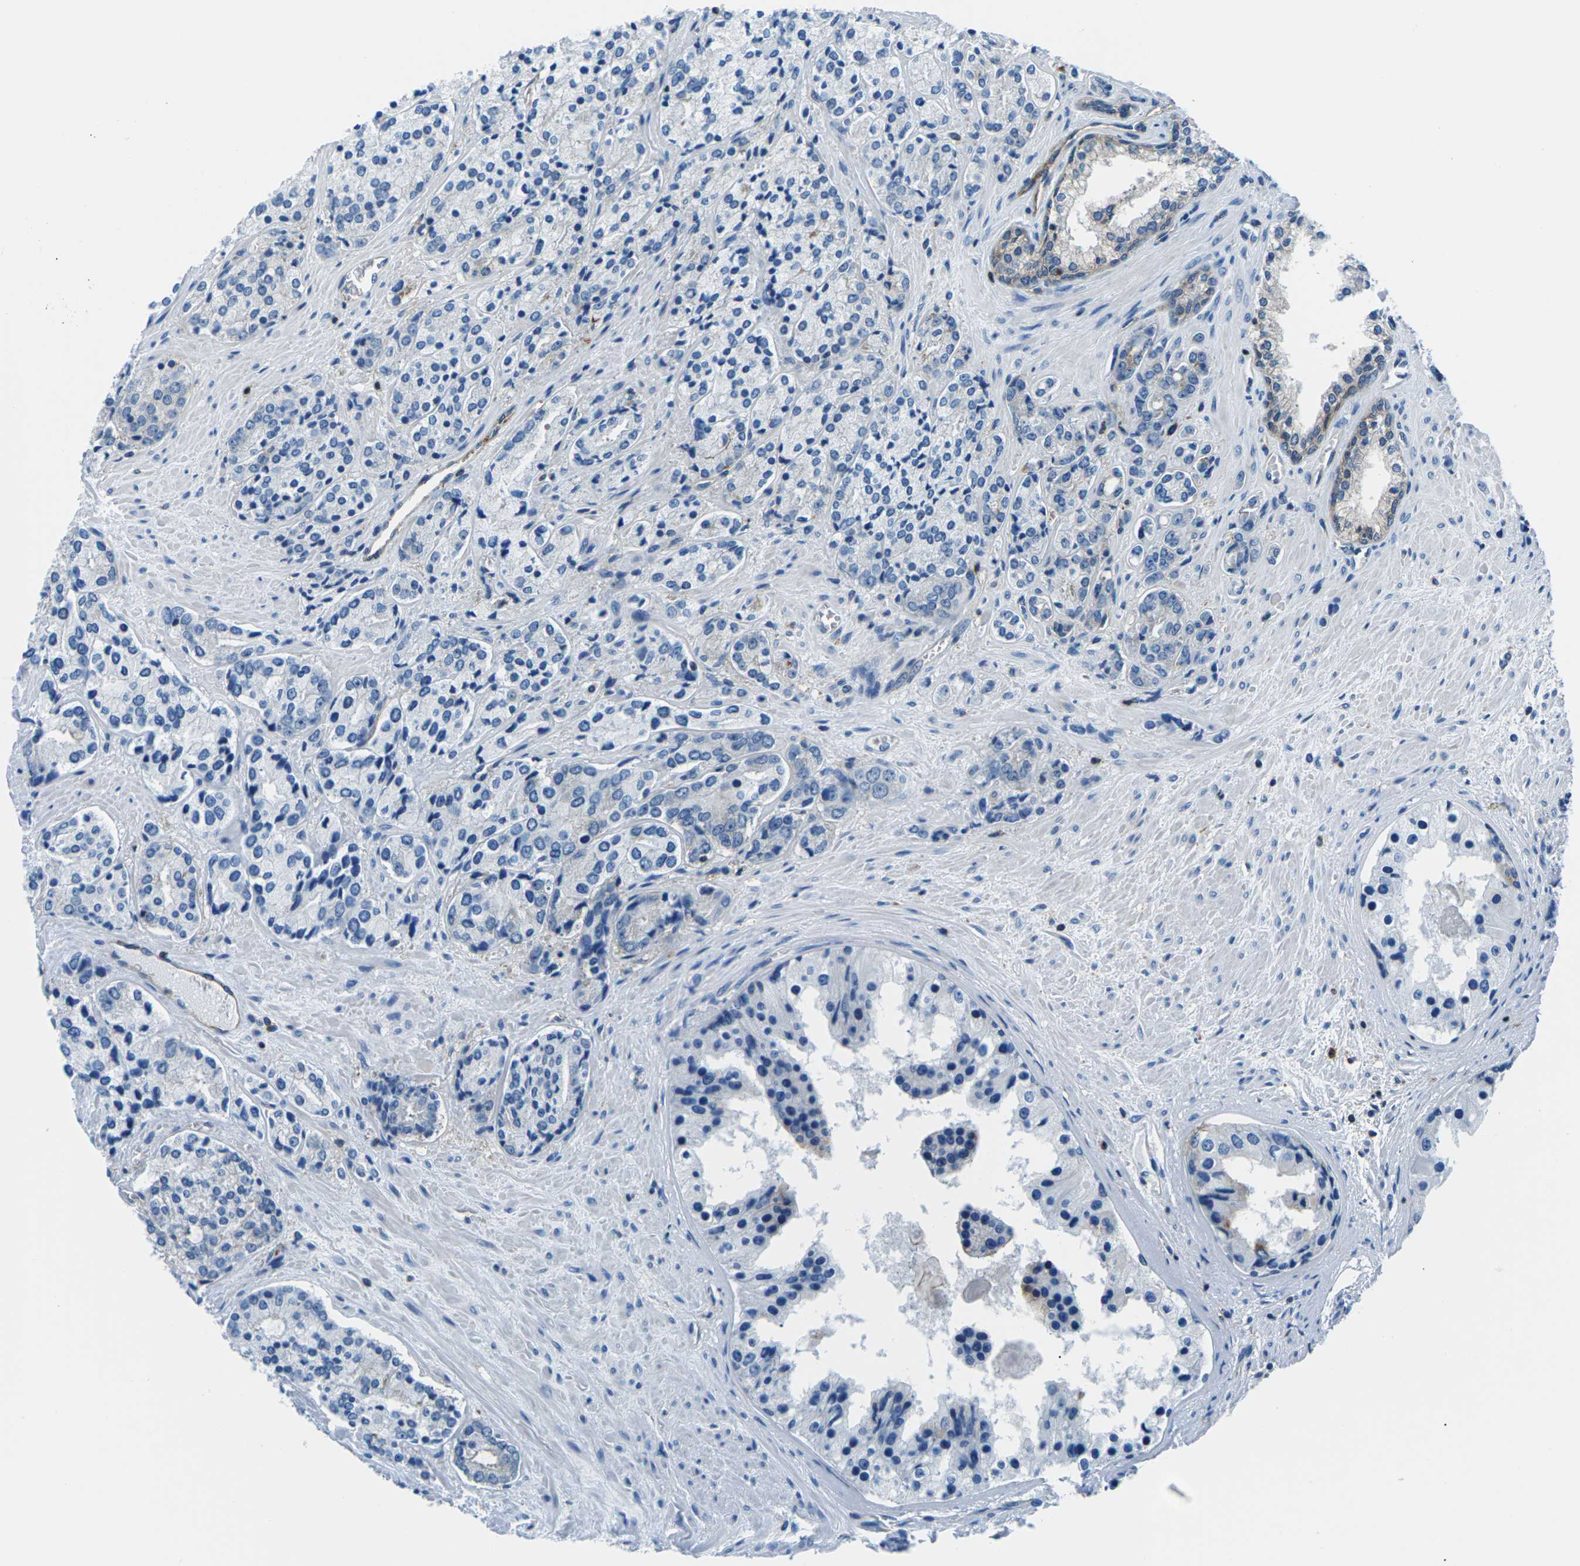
{"staining": {"intensity": "negative", "quantity": "none", "location": "none"}, "tissue": "prostate cancer", "cell_type": "Tumor cells", "image_type": "cancer", "snomed": [{"axis": "morphology", "description": "Adenocarcinoma, High grade"}, {"axis": "topography", "description": "Prostate"}], "caption": "IHC photomicrograph of prostate cancer stained for a protein (brown), which demonstrates no expression in tumor cells.", "gene": "SOCS4", "patient": {"sex": "male", "age": 71}}